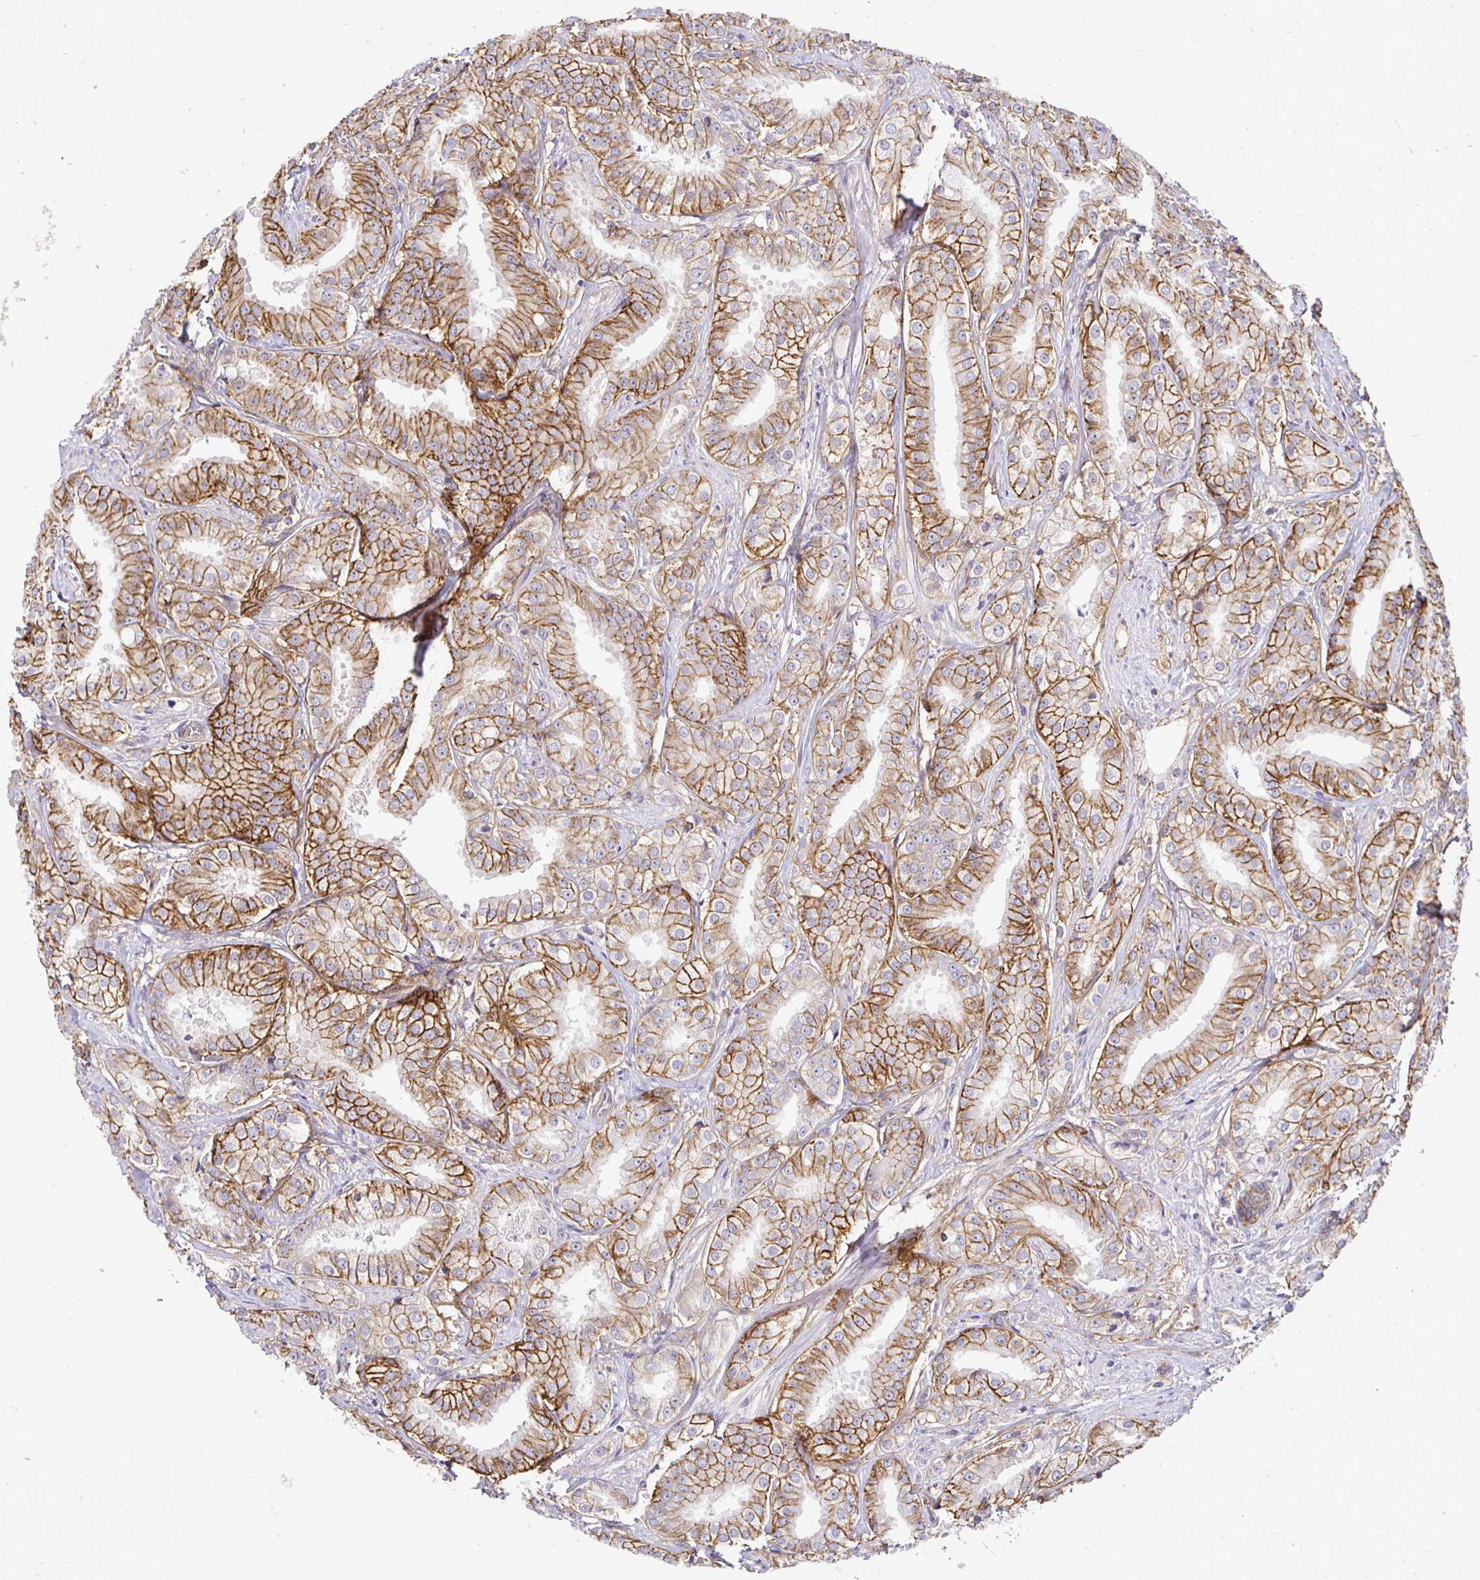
{"staining": {"intensity": "moderate", "quantity": "25%-75%", "location": "cytoplasmic/membranous"}, "tissue": "prostate cancer", "cell_type": "Tumor cells", "image_type": "cancer", "snomed": [{"axis": "morphology", "description": "Adenocarcinoma, High grade"}, {"axis": "topography", "description": "Prostate"}], "caption": "Immunohistochemistry photomicrograph of neoplastic tissue: prostate cancer (adenocarcinoma (high-grade)) stained using IHC demonstrates medium levels of moderate protein expression localized specifically in the cytoplasmic/membranous of tumor cells, appearing as a cytoplasmic/membranous brown color.", "gene": "SLC9A1", "patient": {"sex": "male", "age": 64}}